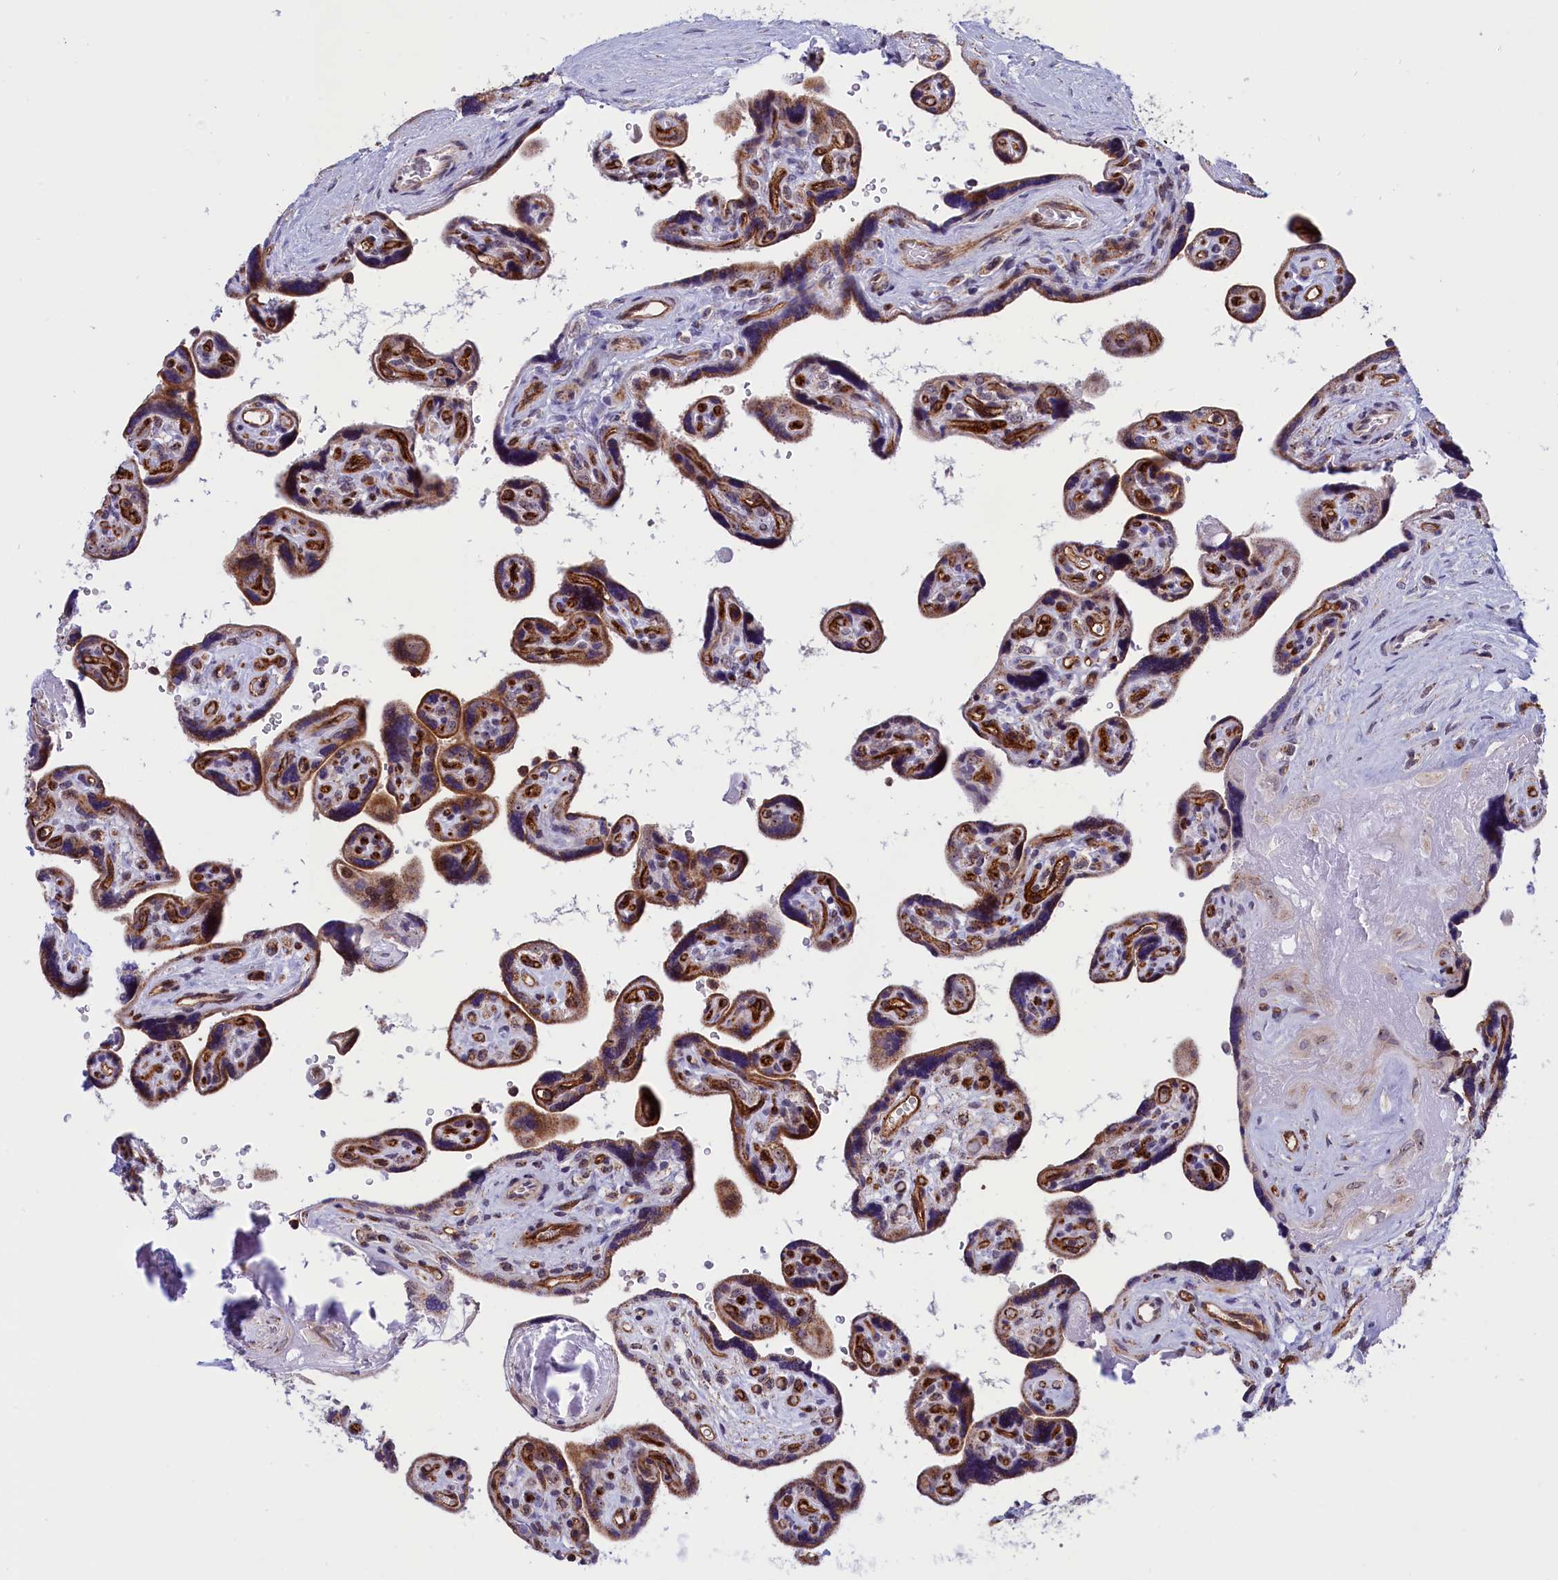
{"staining": {"intensity": "strong", "quantity": "25%-75%", "location": "cytoplasmic/membranous"}, "tissue": "placenta", "cell_type": "Trophoblastic cells", "image_type": "normal", "snomed": [{"axis": "morphology", "description": "Normal tissue, NOS"}, {"axis": "topography", "description": "Placenta"}], "caption": "IHC image of normal placenta: human placenta stained using immunohistochemistry (IHC) reveals high levels of strong protein expression localized specifically in the cytoplasmic/membranous of trophoblastic cells, appearing as a cytoplasmic/membranous brown color.", "gene": "MPND", "patient": {"sex": "female", "age": 39}}